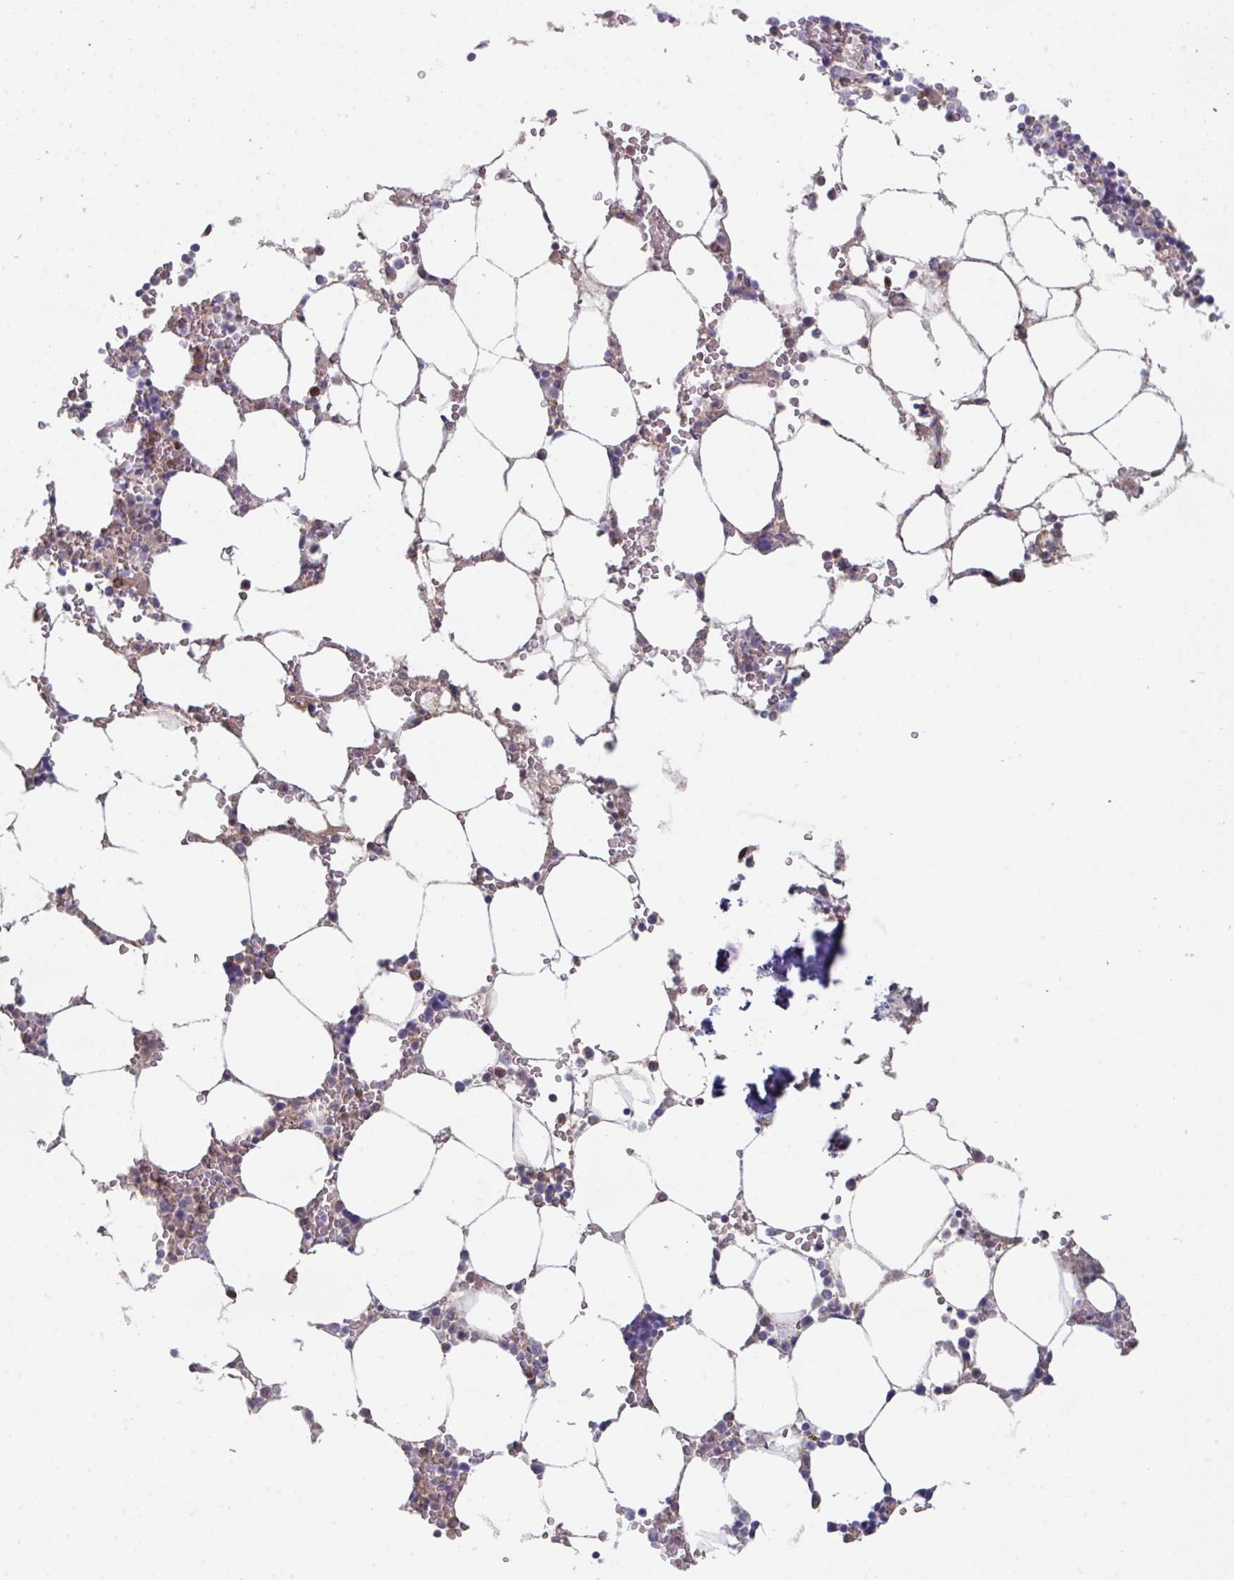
{"staining": {"intensity": "moderate", "quantity": "25%-75%", "location": "cytoplasmic/membranous"}, "tissue": "bone marrow", "cell_type": "Hematopoietic cells", "image_type": "normal", "snomed": [{"axis": "morphology", "description": "Normal tissue, NOS"}, {"axis": "topography", "description": "Bone marrow"}], "caption": "A photomicrograph of bone marrow stained for a protein shows moderate cytoplasmic/membranous brown staining in hematopoietic cells.", "gene": "HGFAC", "patient": {"sex": "male", "age": 64}}